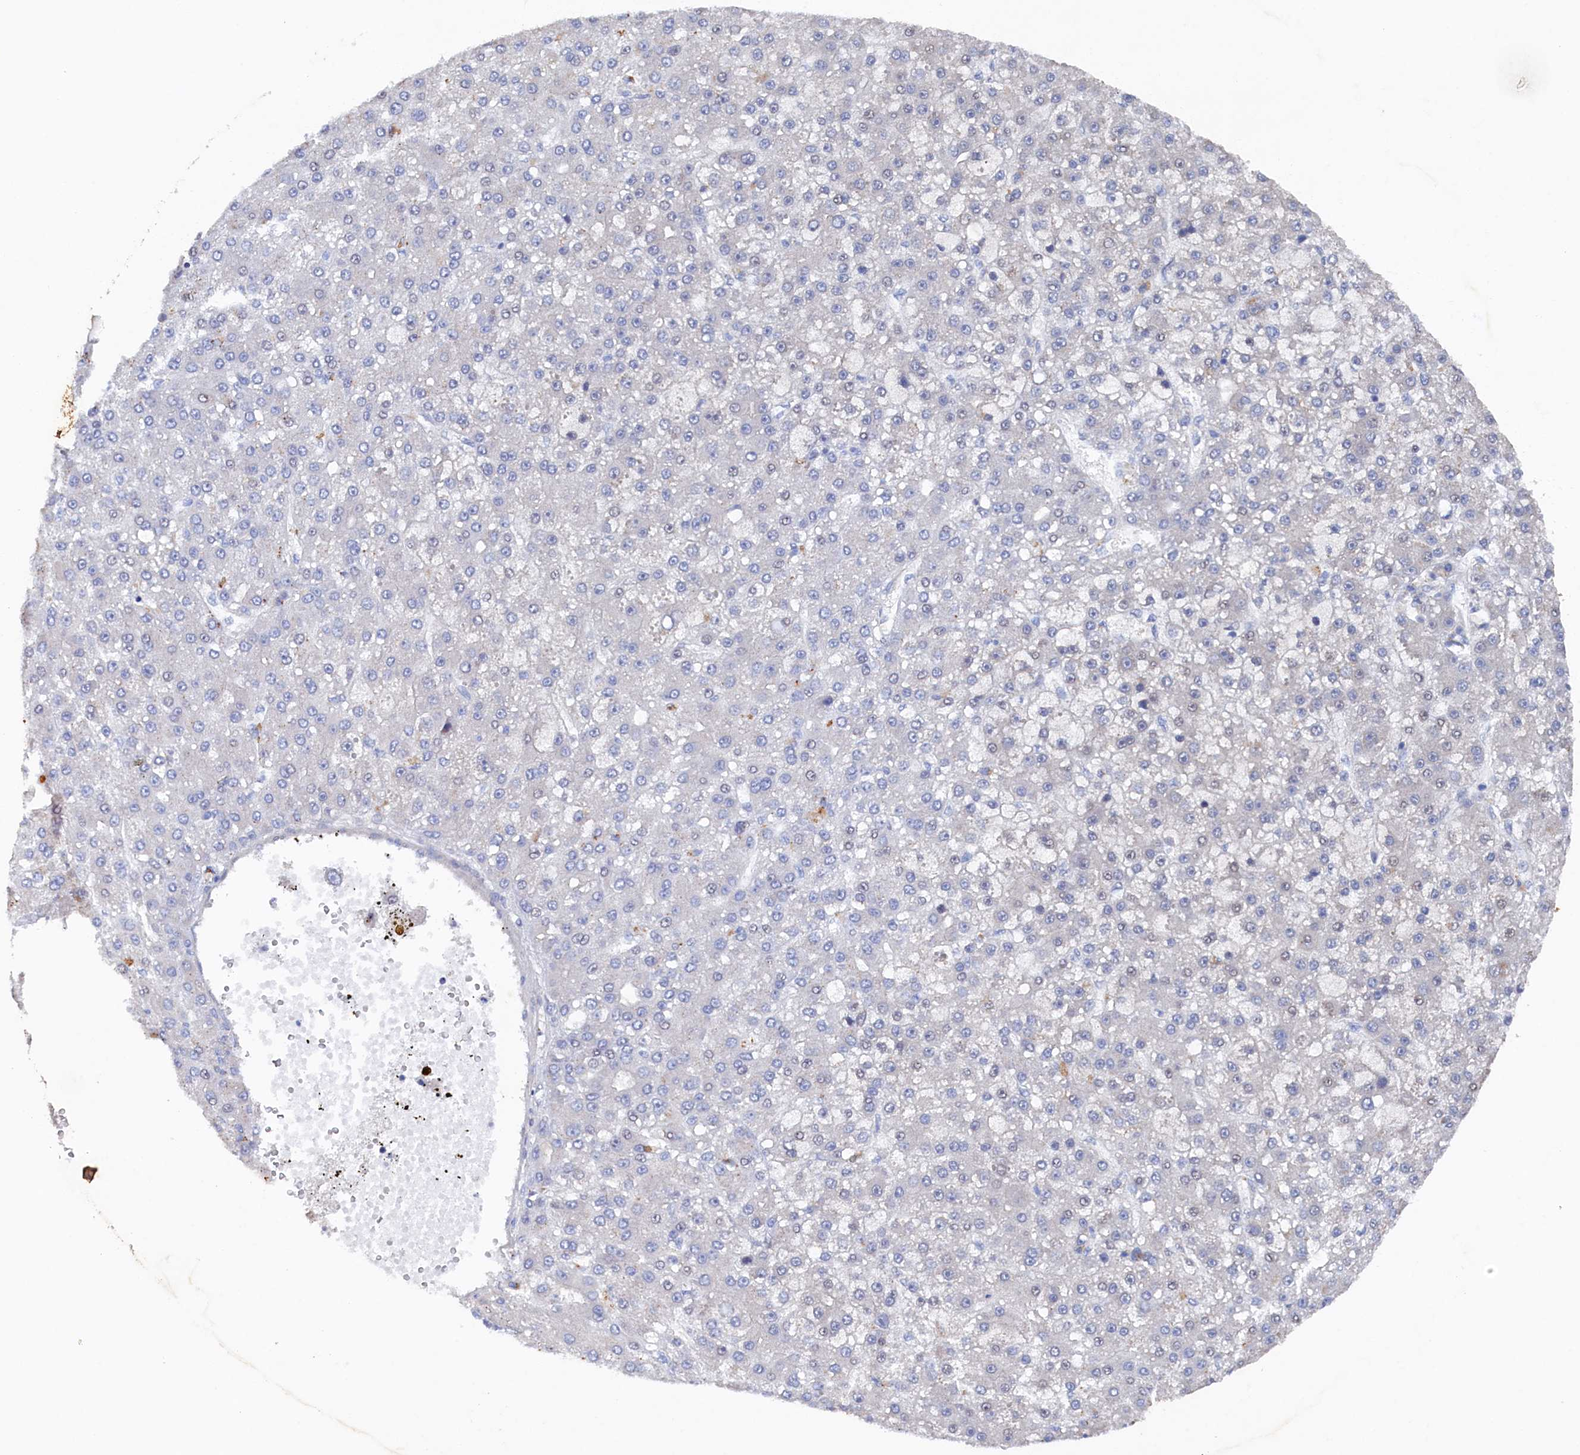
{"staining": {"intensity": "negative", "quantity": "none", "location": "none"}, "tissue": "liver cancer", "cell_type": "Tumor cells", "image_type": "cancer", "snomed": [{"axis": "morphology", "description": "Carcinoma, Hepatocellular, NOS"}, {"axis": "topography", "description": "Liver"}], "caption": "There is no significant expression in tumor cells of hepatocellular carcinoma (liver). (DAB IHC, high magnification).", "gene": "CBLIF", "patient": {"sex": "male", "age": 67}}